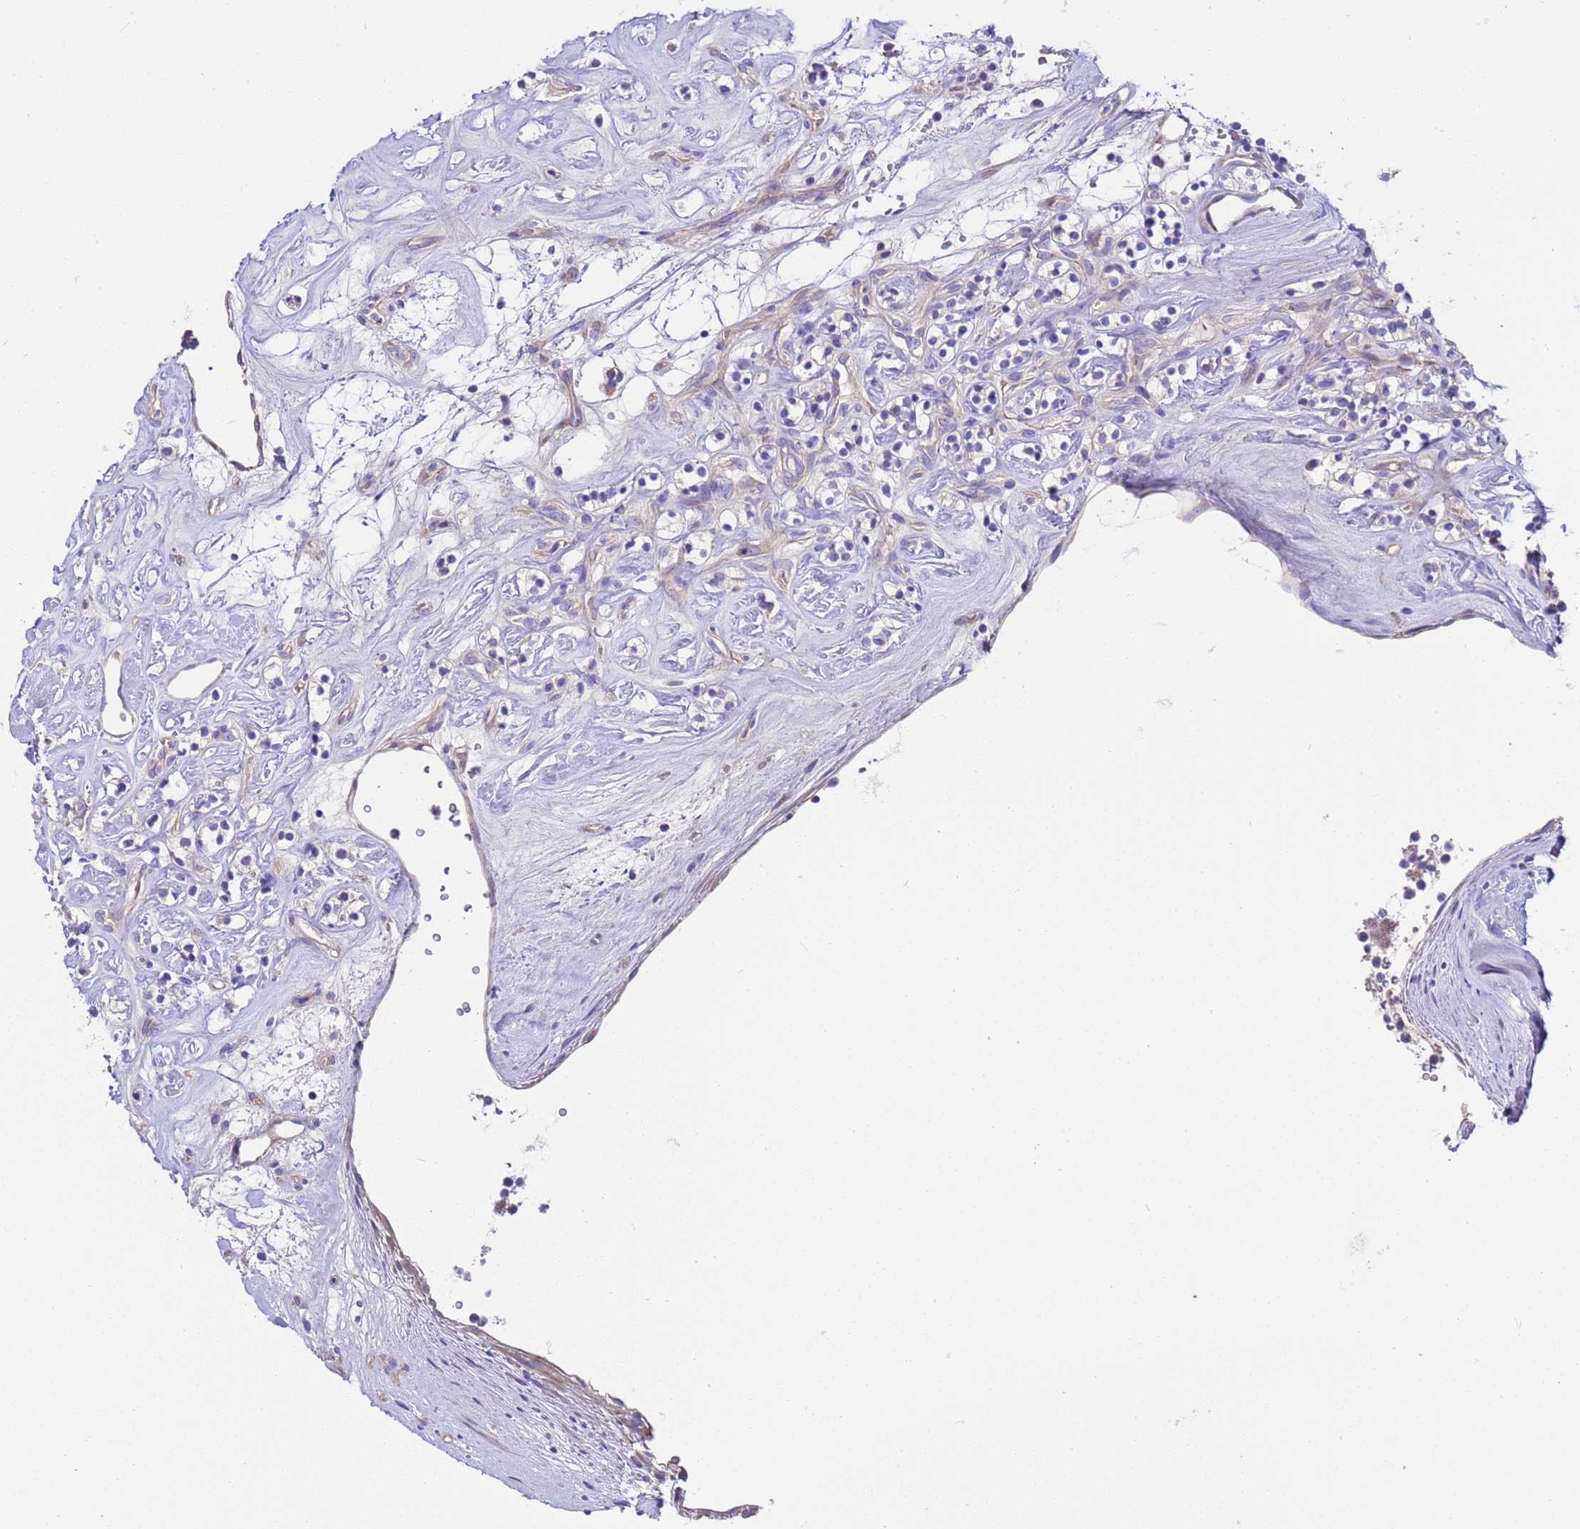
{"staining": {"intensity": "negative", "quantity": "none", "location": "none"}, "tissue": "renal cancer", "cell_type": "Tumor cells", "image_type": "cancer", "snomed": [{"axis": "morphology", "description": "Adenocarcinoma, NOS"}, {"axis": "topography", "description": "Kidney"}], "caption": "IHC photomicrograph of neoplastic tissue: human renal cancer stained with DAB (3,3'-diaminobenzidine) demonstrates no significant protein staining in tumor cells.", "gene": "RIPPLY2", "patient": {"sex": "male", "age": 77}}